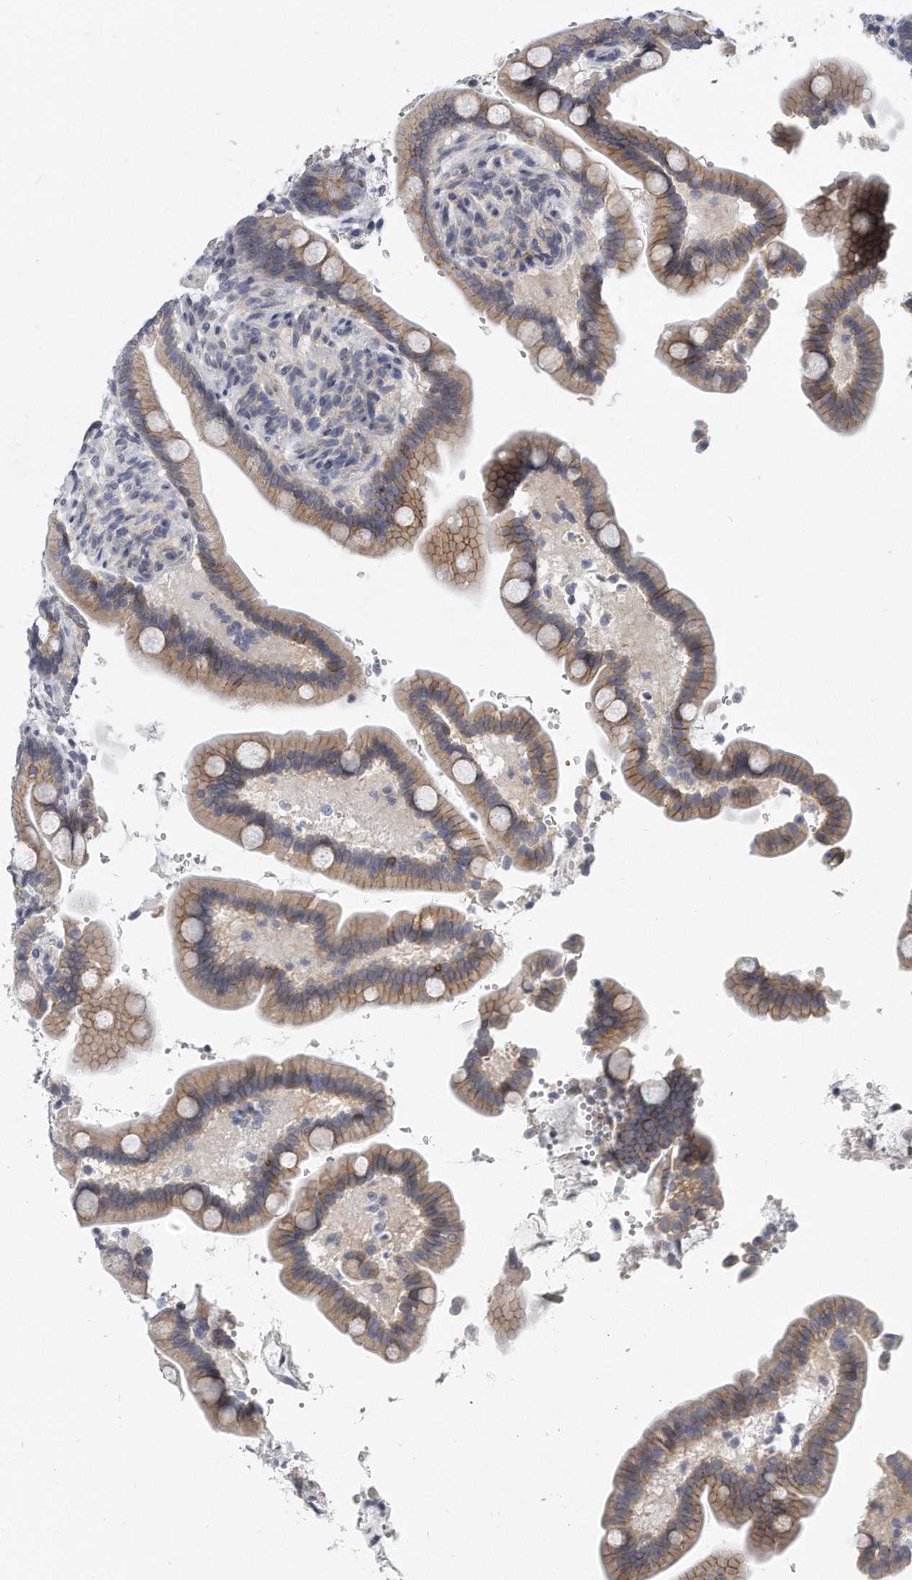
{"staining": {"intensity": "negative", "quantity": "none", "location": "none"}, "tissue": "colon", "cell_type": "Endothelial cells", "image_type": "normal", "snomed": [{"axis": "morphology", "description": "Normal tissue, NOS"}, {"axis": "topography", "description": "Smooth muscle"}, {"axis": "topography", "description": "Colon"}], "caption": "This is a micrograph of IHC staining of normal colon, which shows no expression in endothelial cells. (Brightfield microscopy of DAB (3,3'-diaminobenzidine) immunohistochemistry (IHC) at high magnification).", "gene": "PLEKHA6", "patient": {"sex": "male", "age": 73}}